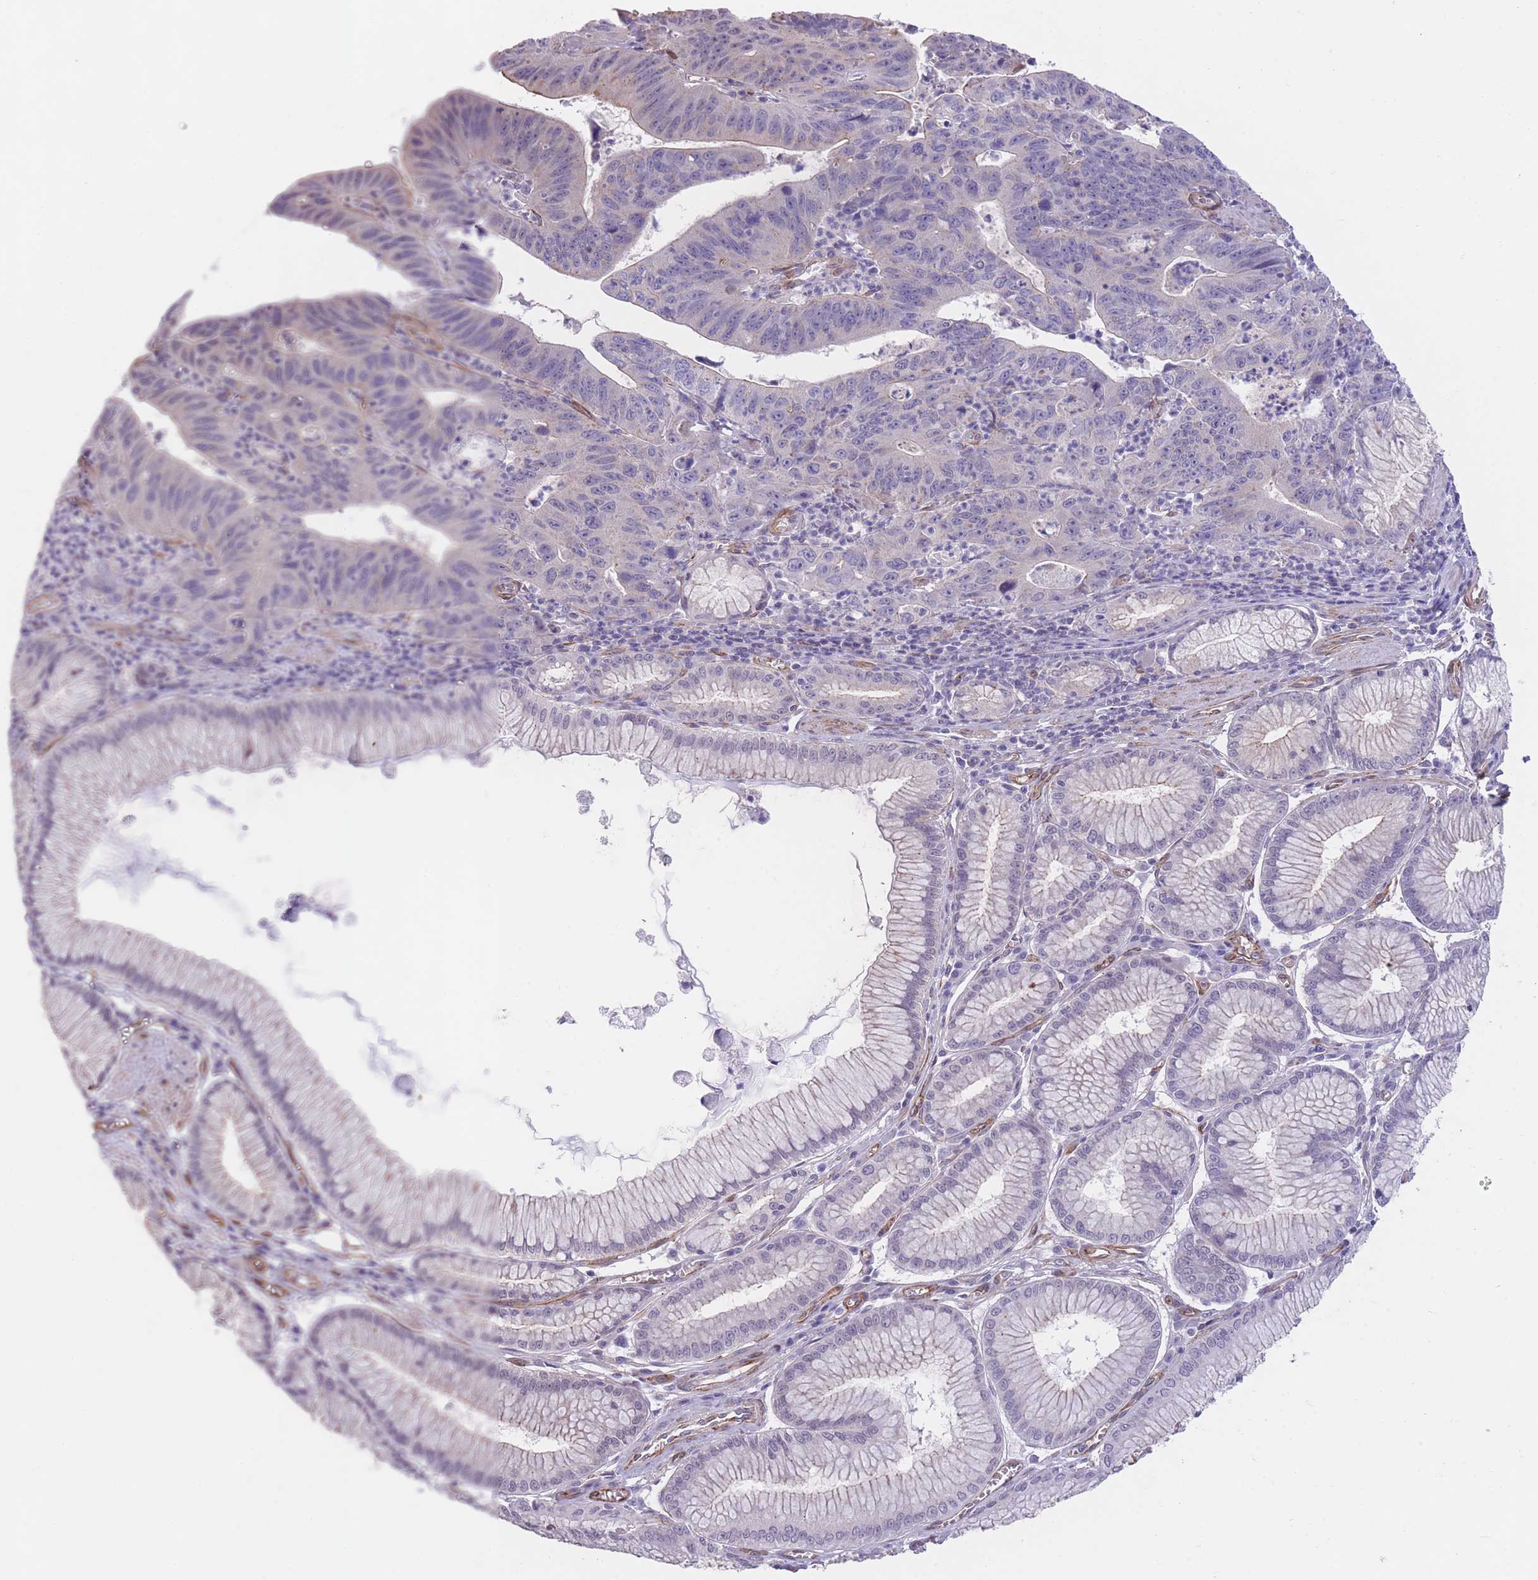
{"staining": {"intensity": "negative", "quantity": "none", "location": "none"}, "tissue": "stomach cancer", "cell_type": "Tumor cells", "image_type": "cancer", "snomed": [{"axis": "morphology", "description": "Adenocarcinoma, NOS"}, {"axis": "topography", "description": "Stomach"}], "caption": "Human stomach cancer stained for a protein using immunohistochemistry (IHC) shows no positivity in tumor cells.", "gene": "QTRT1", "patient": {"sex": "male", "age": 59}}